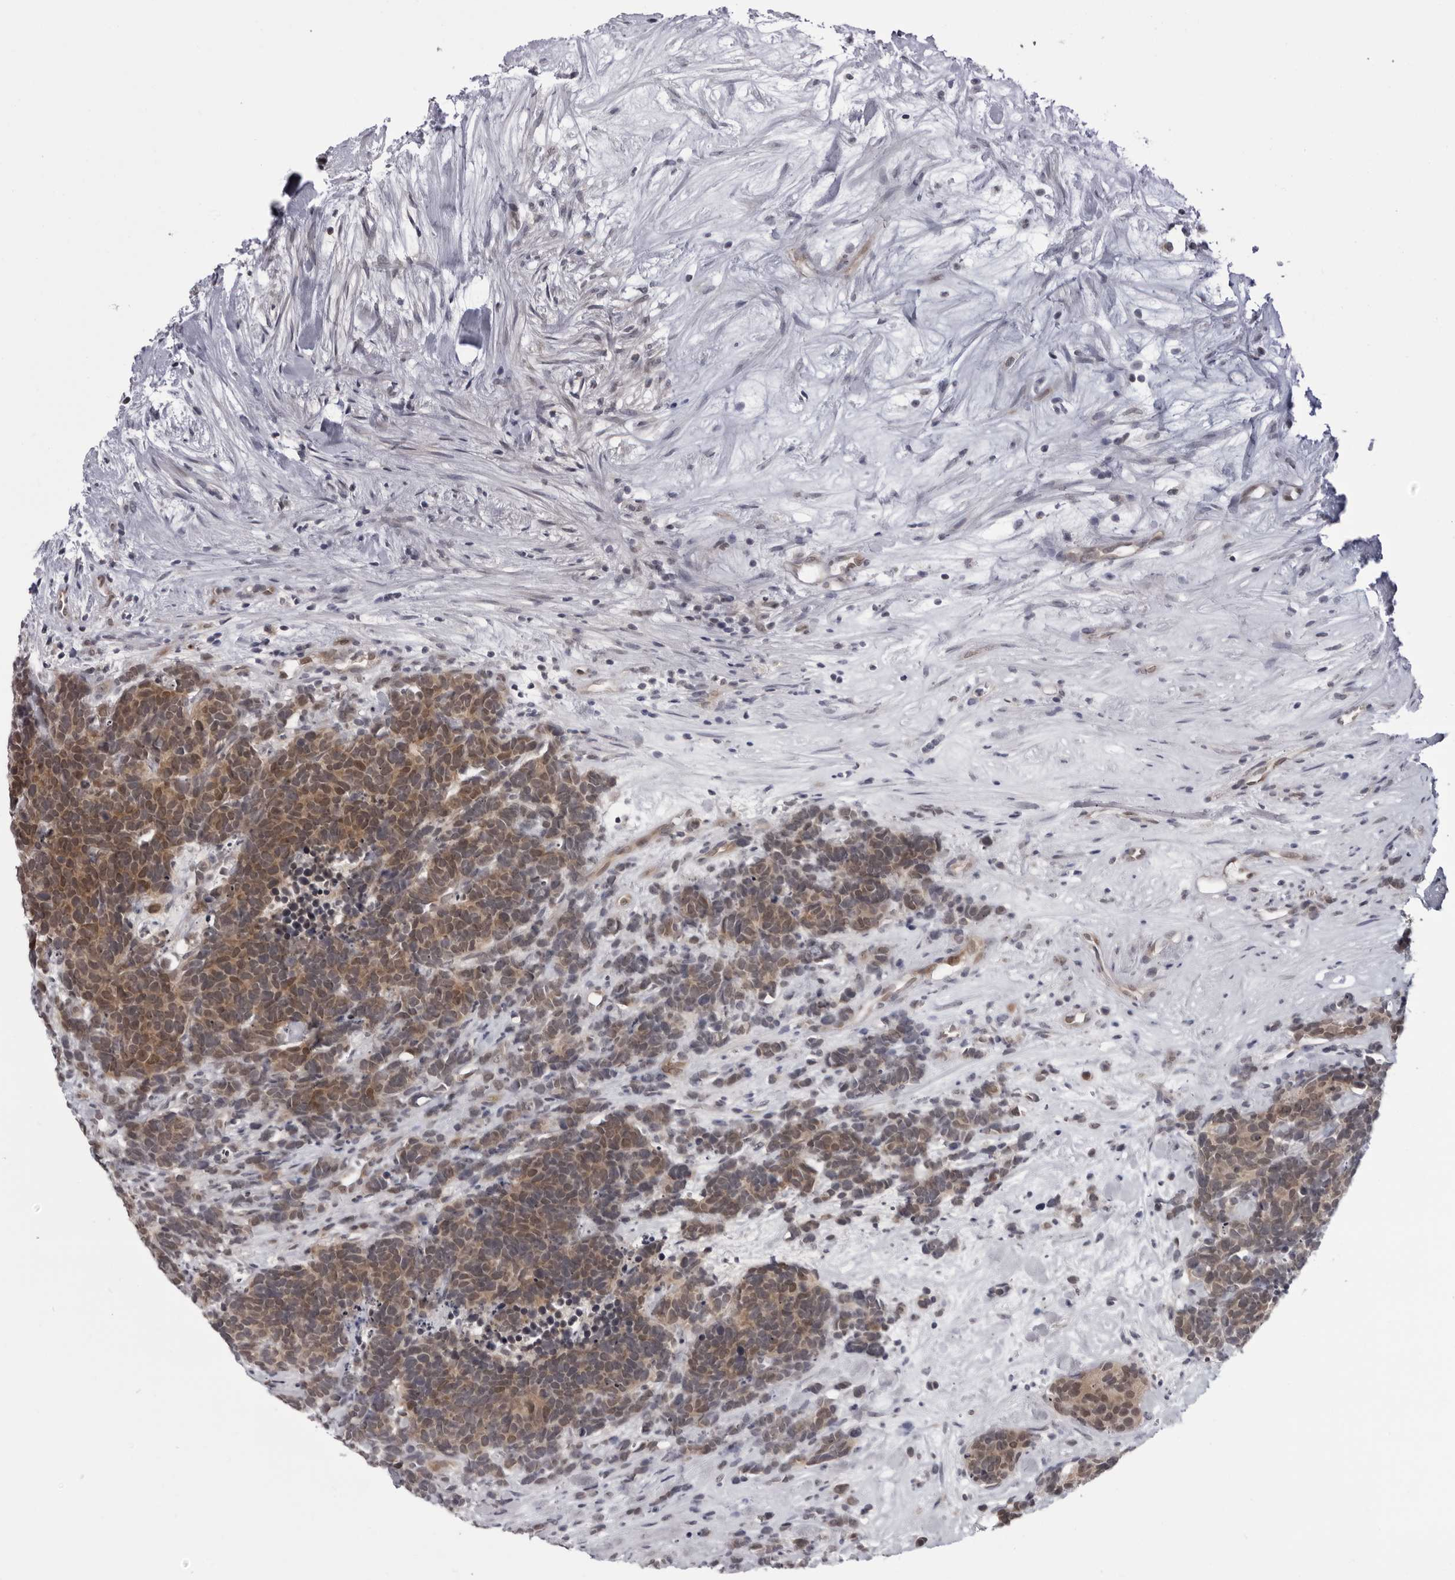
{"staining": {"intensity": "moderate", "quantity": ">75%", "location": "cytoplasmic/membranous"}, "tissue": "carcinoid", "cell_type": "Tumor cells", "image_type": "cancer", "snomed": [{"axis": "morphology", "description": "Carcinoma, NOS"}, {"axis": "morphology", "description": "Carcinoid, malignant, NOS"}, {"axis": "topography", "description": "Urinary bladder"}], "caption": "Protein expression analysis of human malignant carcinoid reveals moderate cytoplasmic/membranous staining in about >75% of tumor cells. The staining was performed using DAB, with brown indicating positive protein expression. Nuclei are stained blue with hematoxylin.", "gene": "MAPK12", "patient": {"sex": "male", "age": 57}}